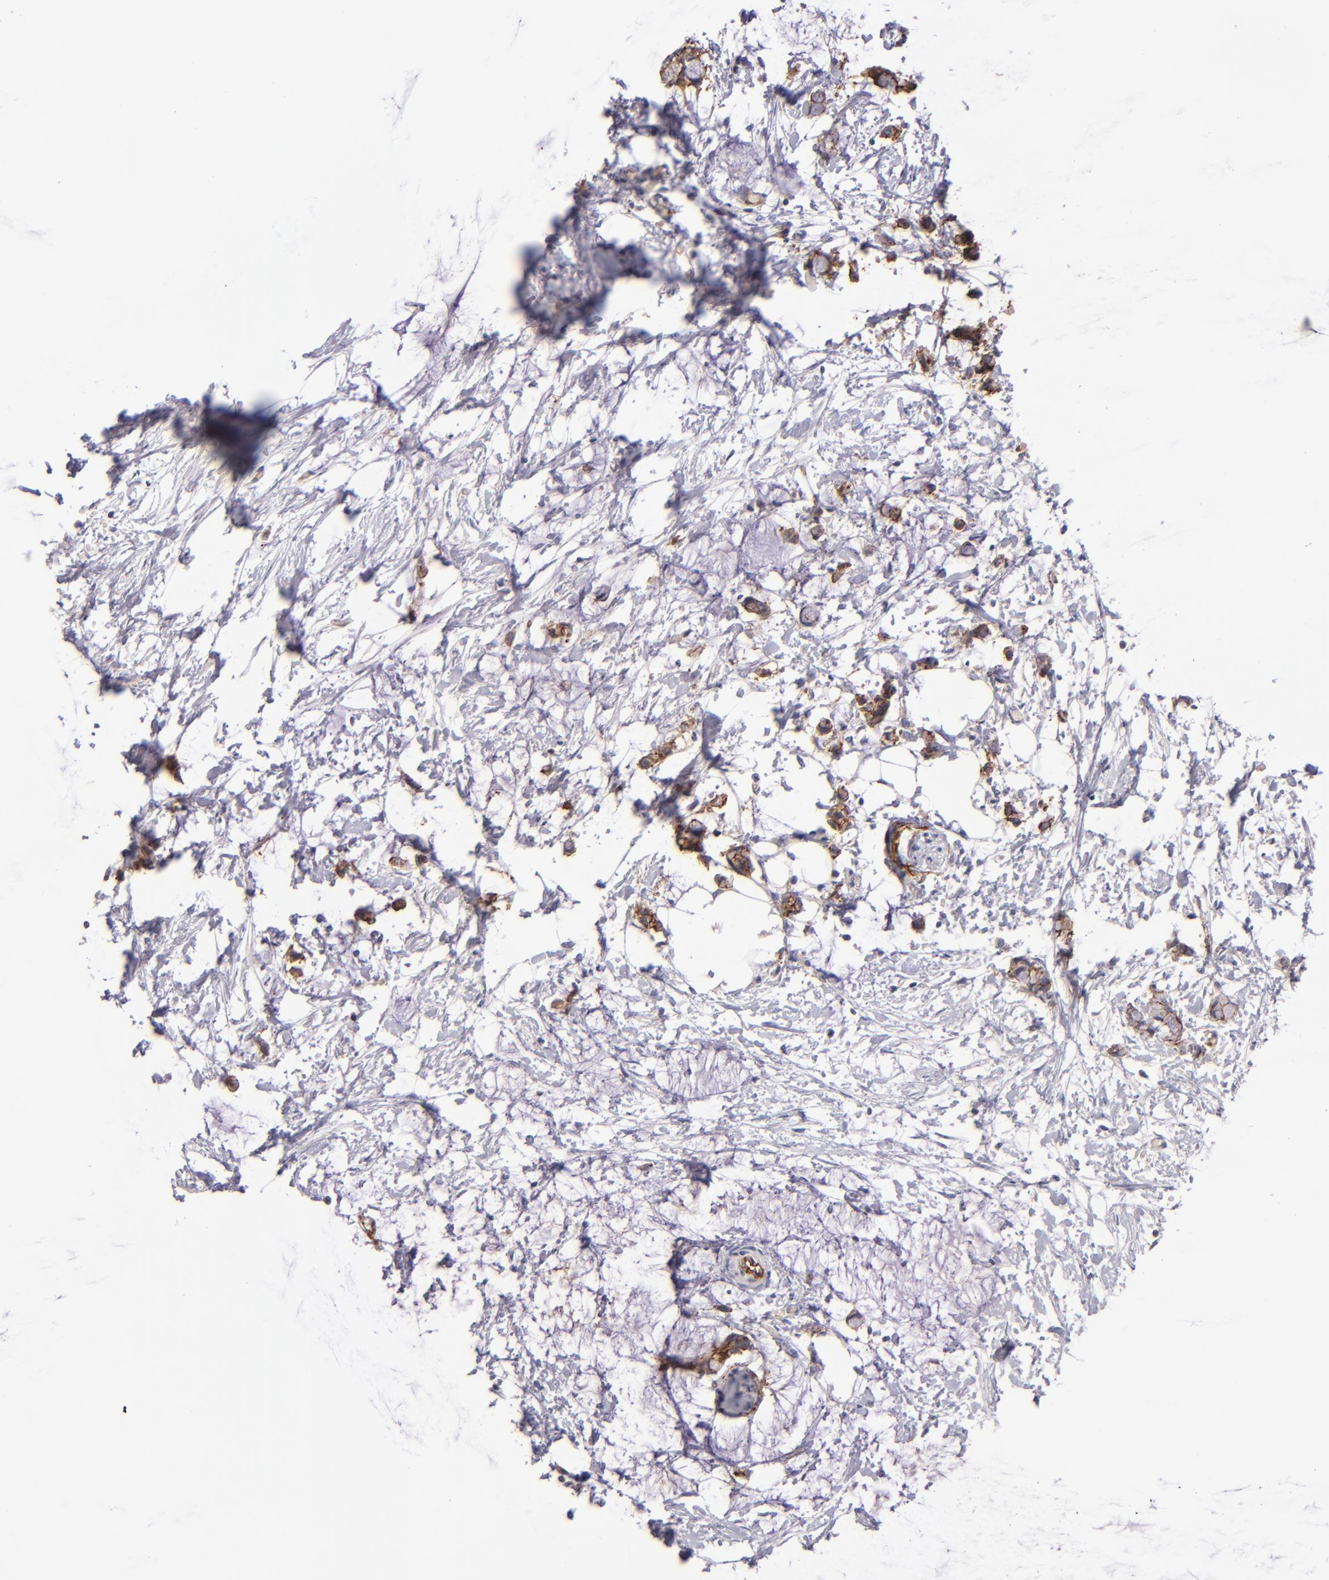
{"staining": {"intensity": "moderate", "quantity": "25%-75%", "location": "cytoplasmic/membranous"}, "tissue": "colorectal cancer", "cell_type": "Tumor cells", "image_type": "cancer", "snomed": [{"axis": "morphology", "description": "Normal tissue, NOS"}, {"axis": "morphology", "description": "Adenocarcinoma, NOS"}, {"axis": "topography", "description": "Colon"}, {"axis": "topography", "description": "Peripheral nerve tissue"}], "caption": "There is medium levels of moderate cytoplasmic/membranous positivity in tumor cells of colorectal adenocarcinoma, as demonstrated by immunohistochemical staining (brown color).", "gene": "CLDN5", "patient": {"sex": "male", "age": 14}}